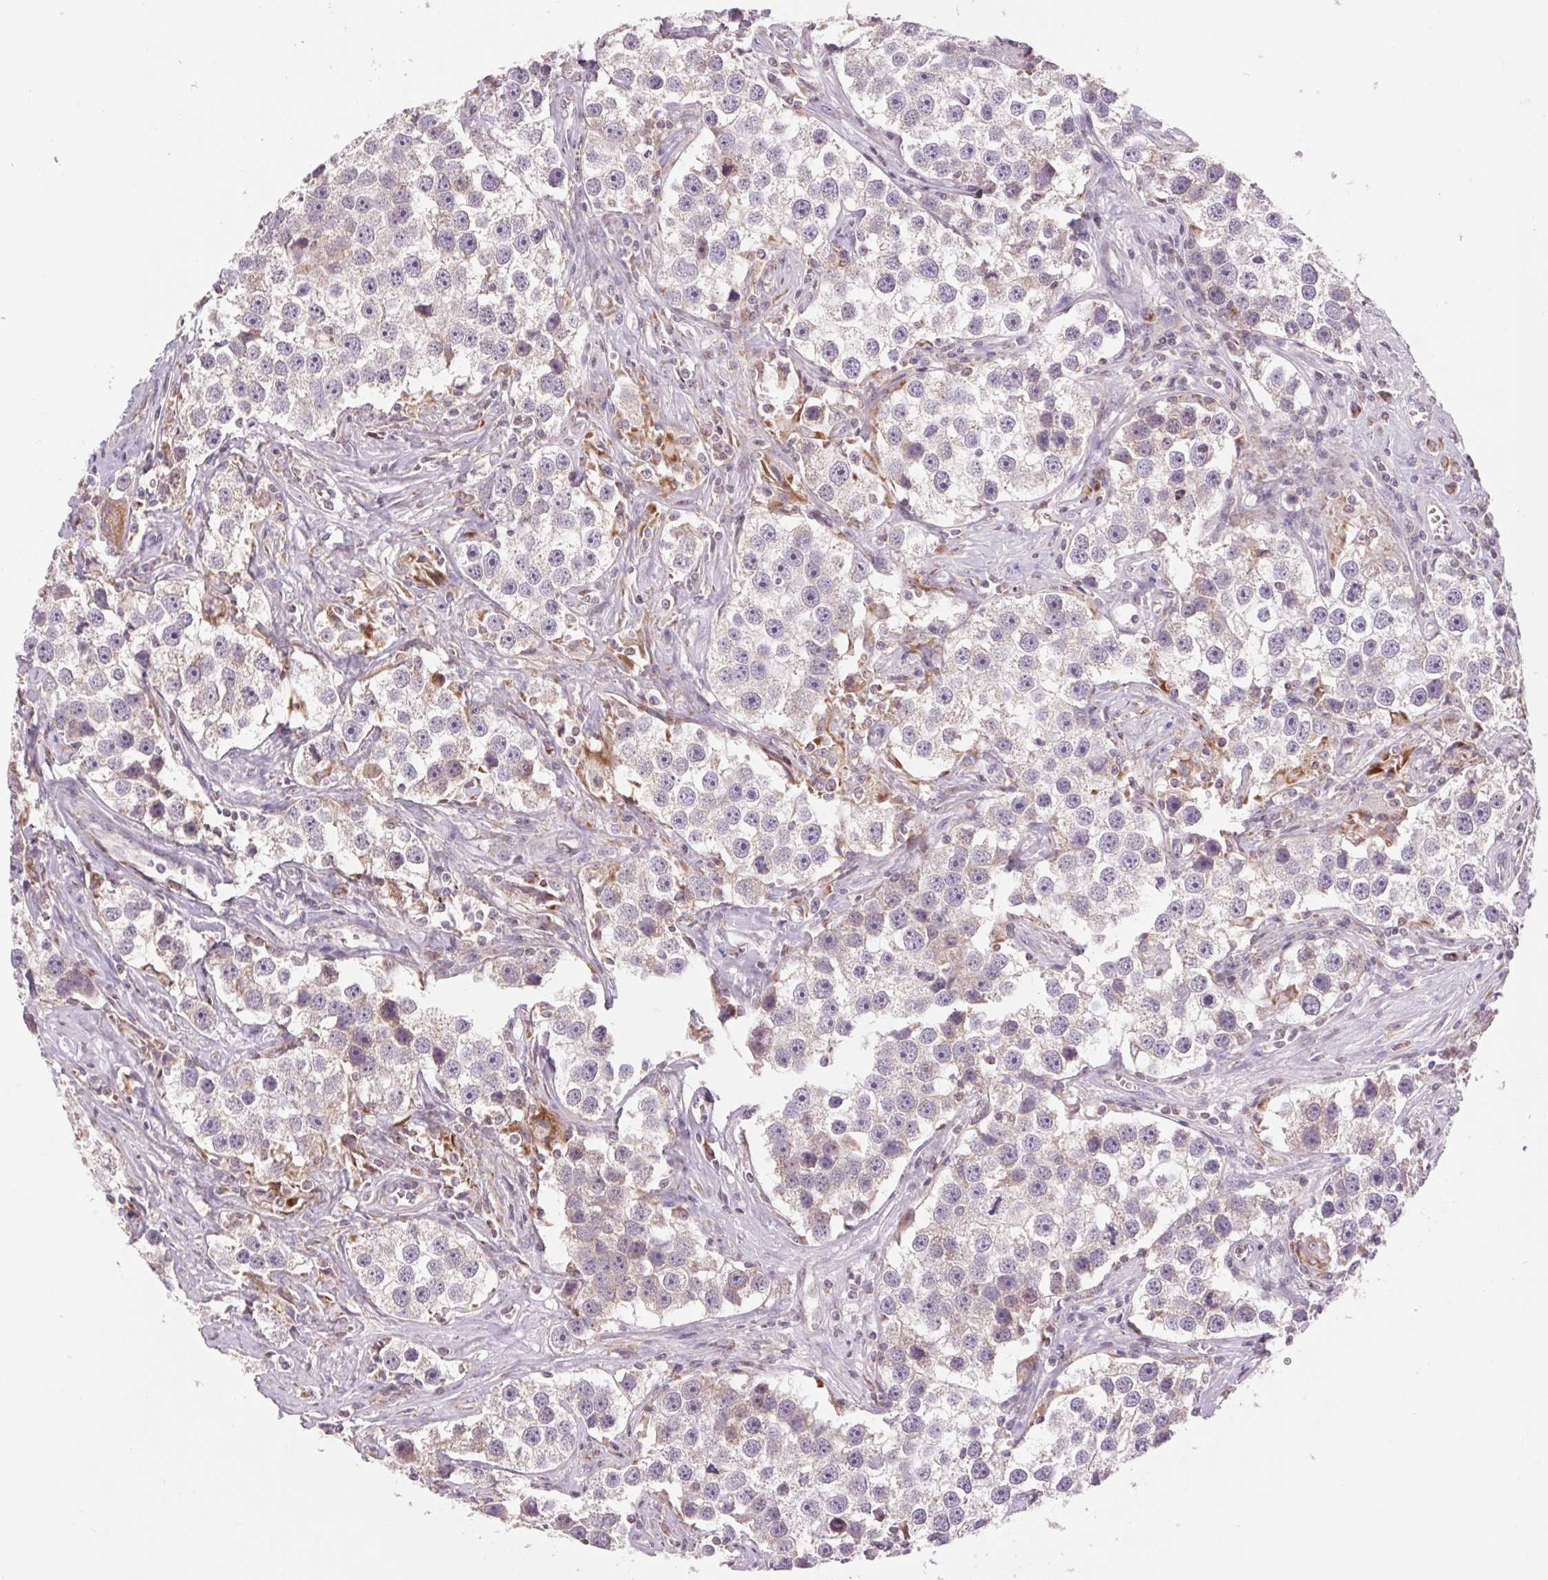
{"staining": {"intensity": "negative", "quantity": "none", "location": "none"}, "tissue": "testis cancer", "cell_type": "Tumor cells", "image_type": "cancer", "snomed": [{"axis": "morphology", "description": "Seminoma, NOS"}, {"axis": "topography", "description": "Testis"}], "caption": "High power microscopy image of an immunohistochemistry (IHC) photomicrograph of seminoma (testis), revealing no significant positivity in tumor cells. The staining was performed using DAB (3,3'-diaminobenzidine) to visualize the protein expression in brown, while the nuclei were stained in blue with hematoxylin (Magnification: 20x).", "gene": "COX6A1", "patient": {"sex": "male", "age": 49}}